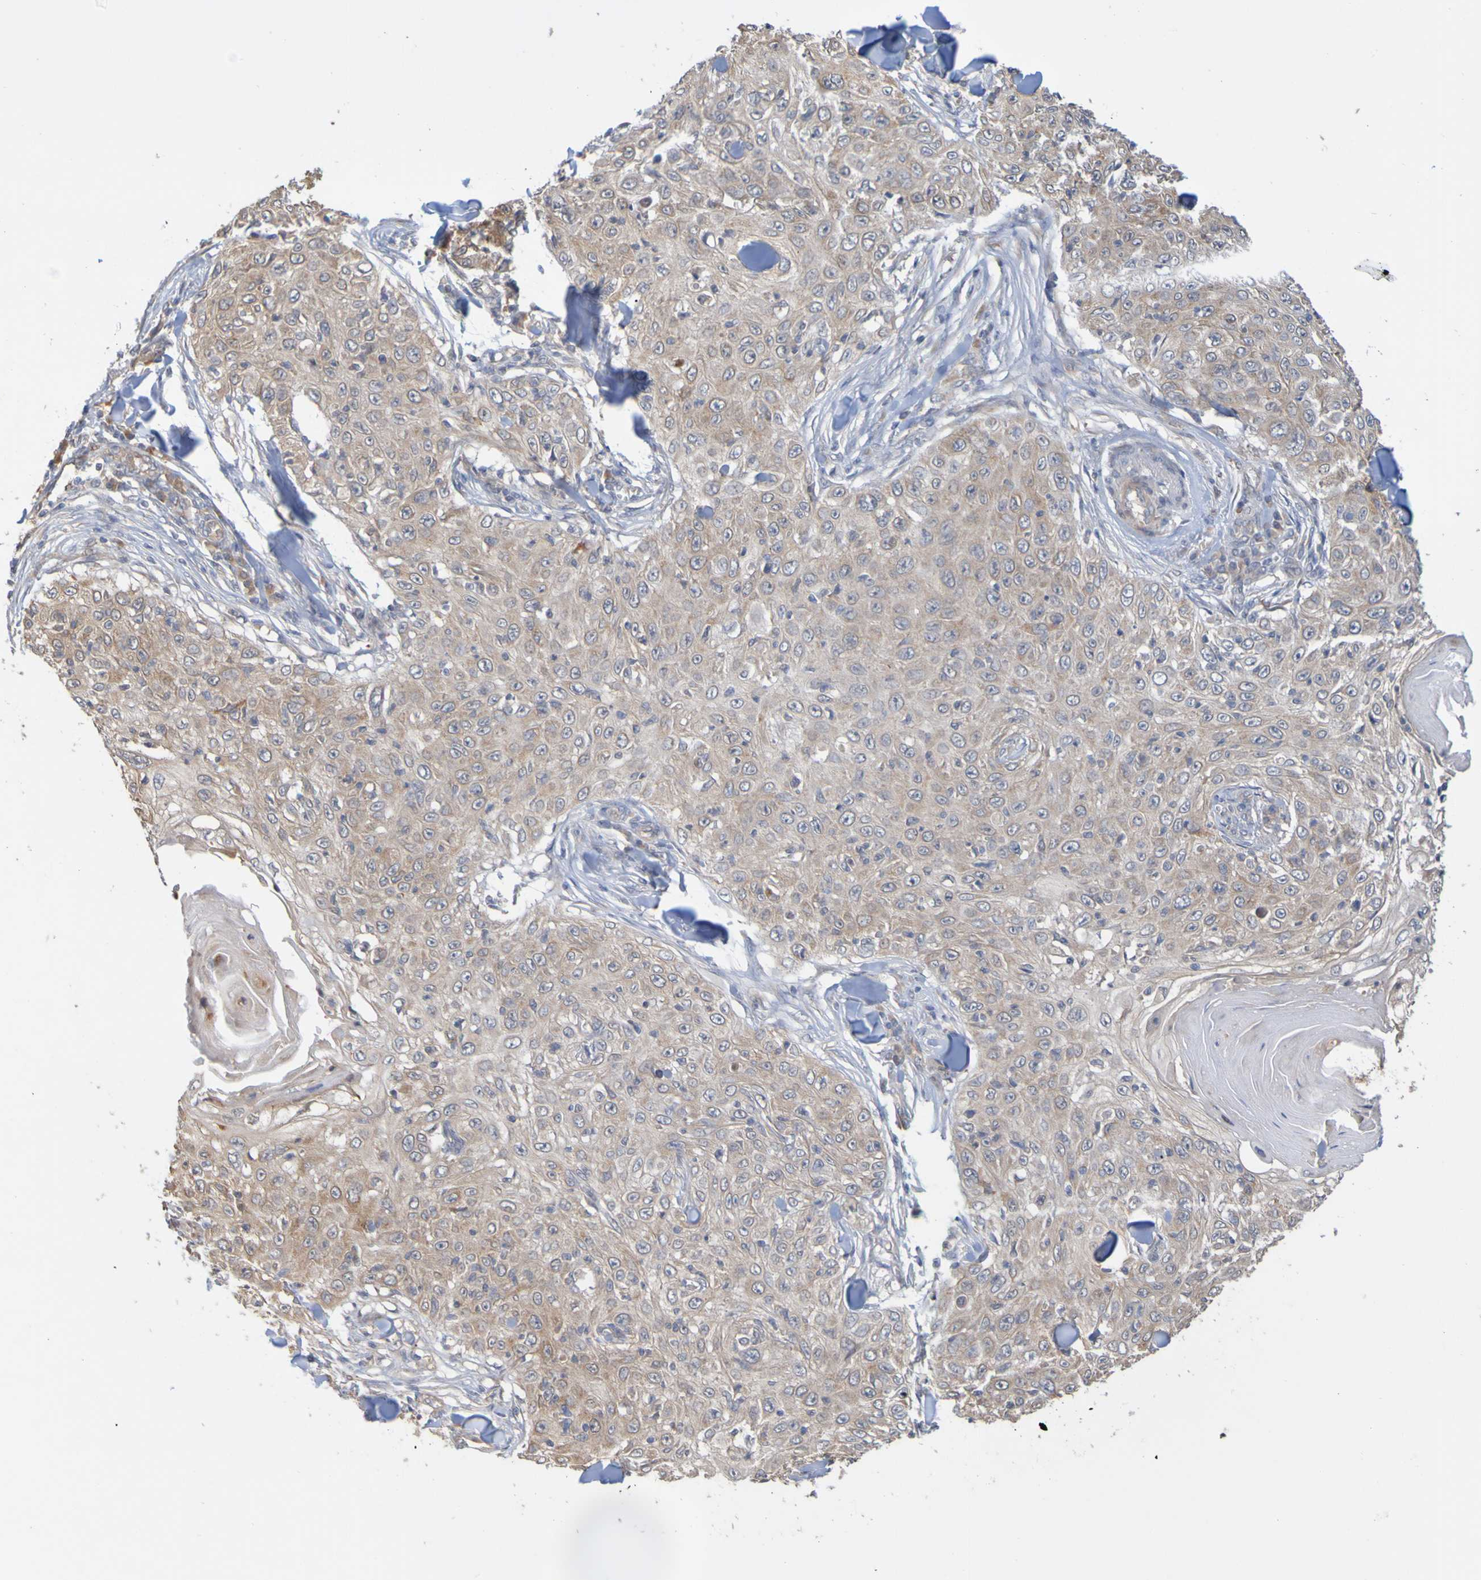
{"staining": {"intensity": "weak", "quantity": ">75%", "location": "cytoplasmic/membranous"}, "tissue": "skin cancer", "cell_type": "Tumor cells", "image_type": "cancer", "snomed": [{"axis": "morphology", "description": "Squamous cell carcinoma, NOS"}, {"axis": "topography", "description": "Skin"}], "caption": "Skin cancer (squamous cell carcinoma) stained with DAB (3,3'-diaminobenzidine) immunohistochemistry (IHC) reveals low levels of weak cytoplasmic/membranous staining in approximately >75% of tumor cells. The staining was performed using DAB (3,3'-diaminobenzidine) to visualize the protein expression in brown, while the nuclei were stained in blue with hematoxylin (Magnification: 20x).", "gene": "NAV2", "patient": {"sex": "male", "age": 86}}